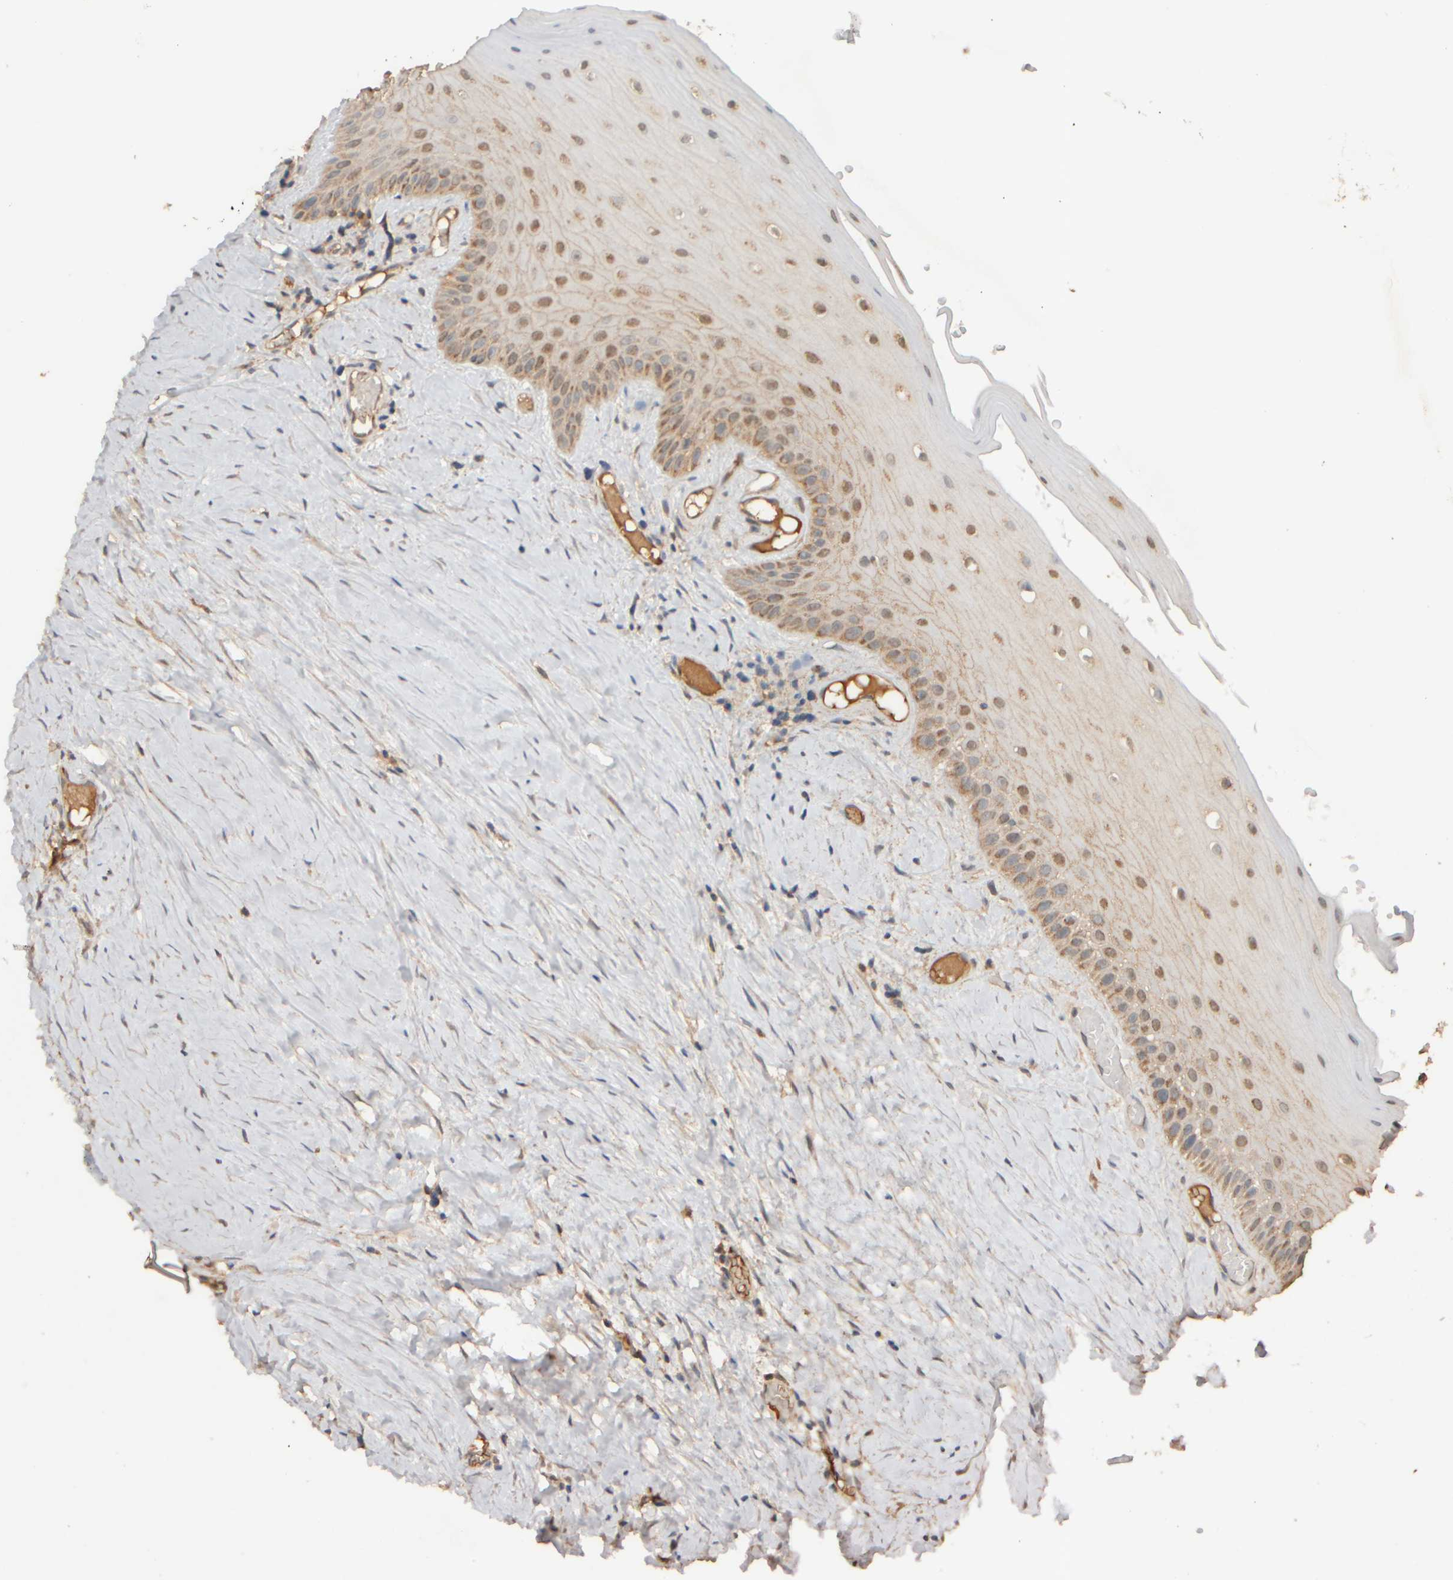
{"staining": {"intensity": "moderate", "quantity": "25%-75%", "location": "cytoplasmic/membranous,nuclear"}, "tissue": "oral mucosa", "cell_type": "Squamous epithelial cells", "image_type": "normal", "snomed": [{"axis": "morphology", "description": "Normal tissue, NOS"}, {"axis": "topography", "description": "Skeletal muscle"}, {"axis": "topography", "description": "Oral tissue"}, {"axis": "topography", "description": "Peripheral nerve tissue"}], "caption": "This histopathology image shows IHC staining of benign oral mucosa, with medium moderate cytoplasmic/membranous,nuclear staining in about 25%-75% of squamous epithelial cells.", "gene": "EIF2B3", "patient": {"sex": "female", "age": 84}}